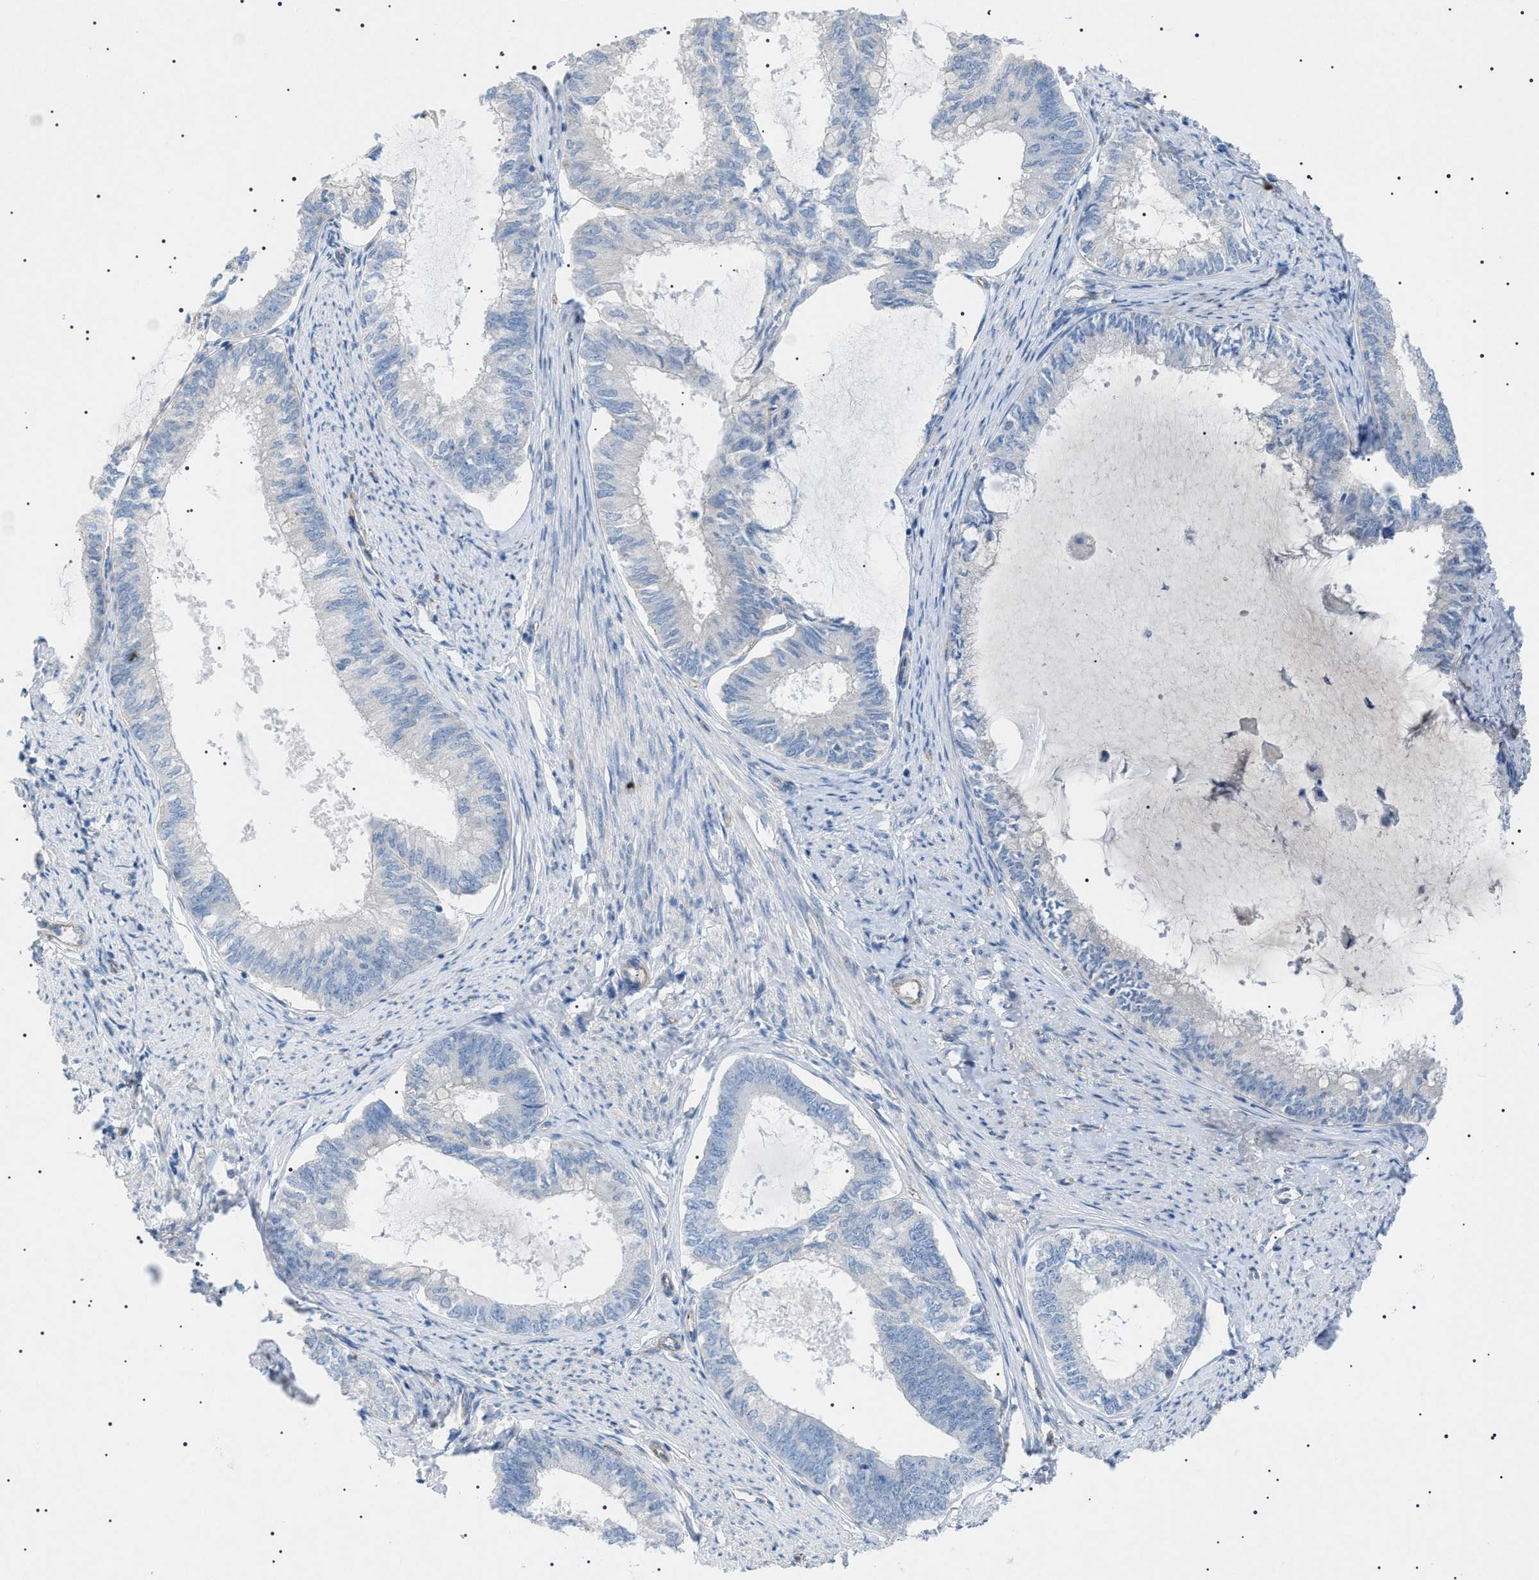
{"staining": {"intensity": "negative", "quantity": "none", "location": "none"}, "tissue": "endometrial cancer", "cell_type": "Tumor cells", "image_type": "cancer", "snomed": [{"axis": "morphology", "description": "Adenocarcinoma, NOS"}, {"axis": "topography", "description": "Endometrium"}], "caption": "Endometrial cancer was stained to show a protein in brown. There is no significant positivity in tumor cells.", "gene": "ADAMTS1", "patient": {"sex": "female", "age": 86}}